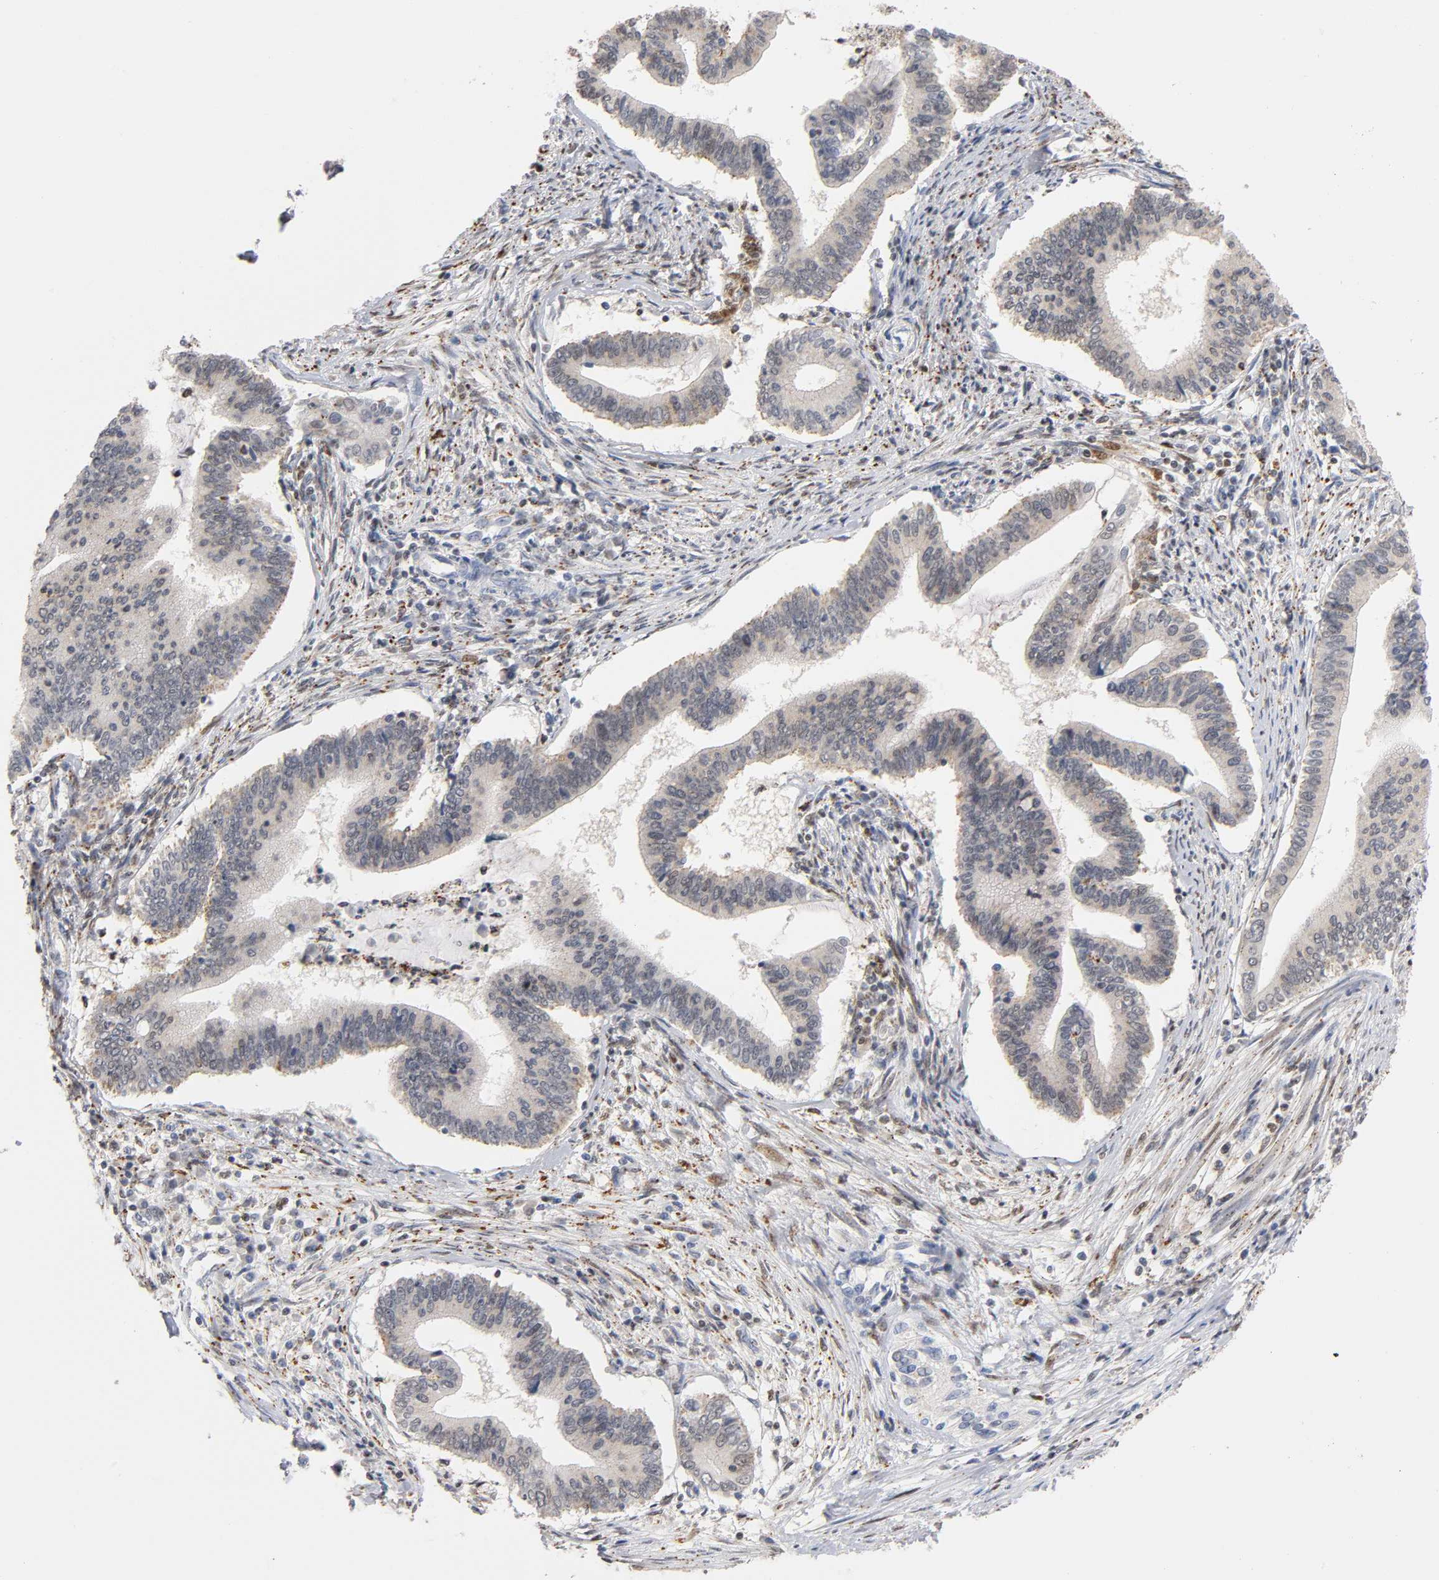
{"staining": {"intensity": "negative", "quantity": "none", "location": "none"}, "tissue": "cervical cancer", "cell_type": "Tumor cells", "image_type": "cancer", "snomed": [{"axis": "morphology", "description": "Adenocarcinoma, NOS"}, {"axis": "topography", "description": "Cervix"}], "caption": "Cervical cancer was stained to show a protein in brown. There is no significant staining in tumor cells.", "gene": "RUNX1", "patient": {"sex": "female", "age": 36}}